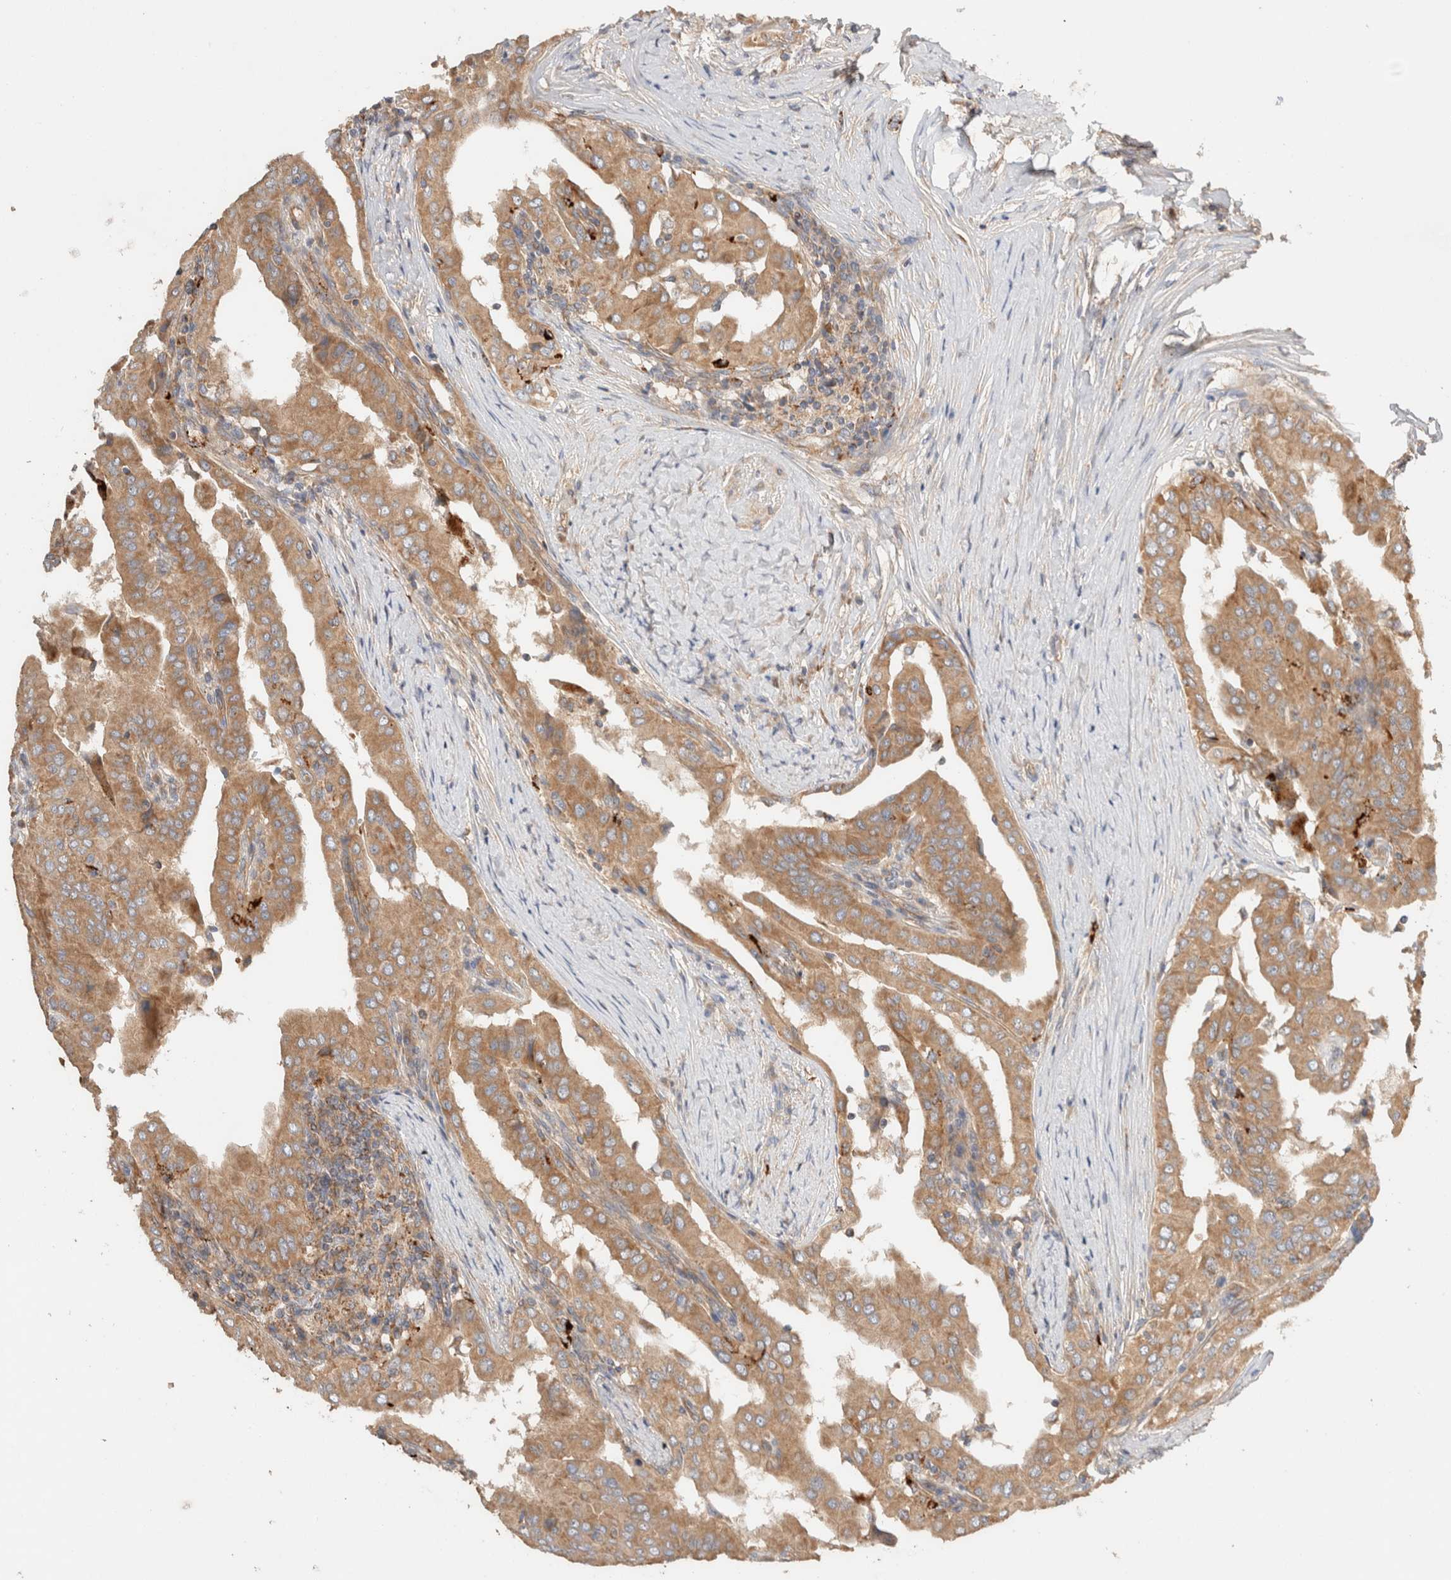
{"staining": {"intensity": "moderate", "quantity": ">75%", "location": "cytoplasmic/membranous"}, "tissue": "thyroid cancer", "cell_type": "Tumor cells", "image_type": "cancer", "snomed": [{"axis": "morphology", "description": "Papillary adenocarcinoma, NOS"}, {"axis": "topography", "description": "Thyroid gland"}], "caption": "Immunohistochemistry (IHC) (DAB) staining of human thyroid cancer (papillary adenocarcinoma) shows moderate cytoplasmic/membranous protein positivity in about >75% of tumor cells.", "gene": "B3GNTL1", "patient": {"sex": "male", "age": 33}}